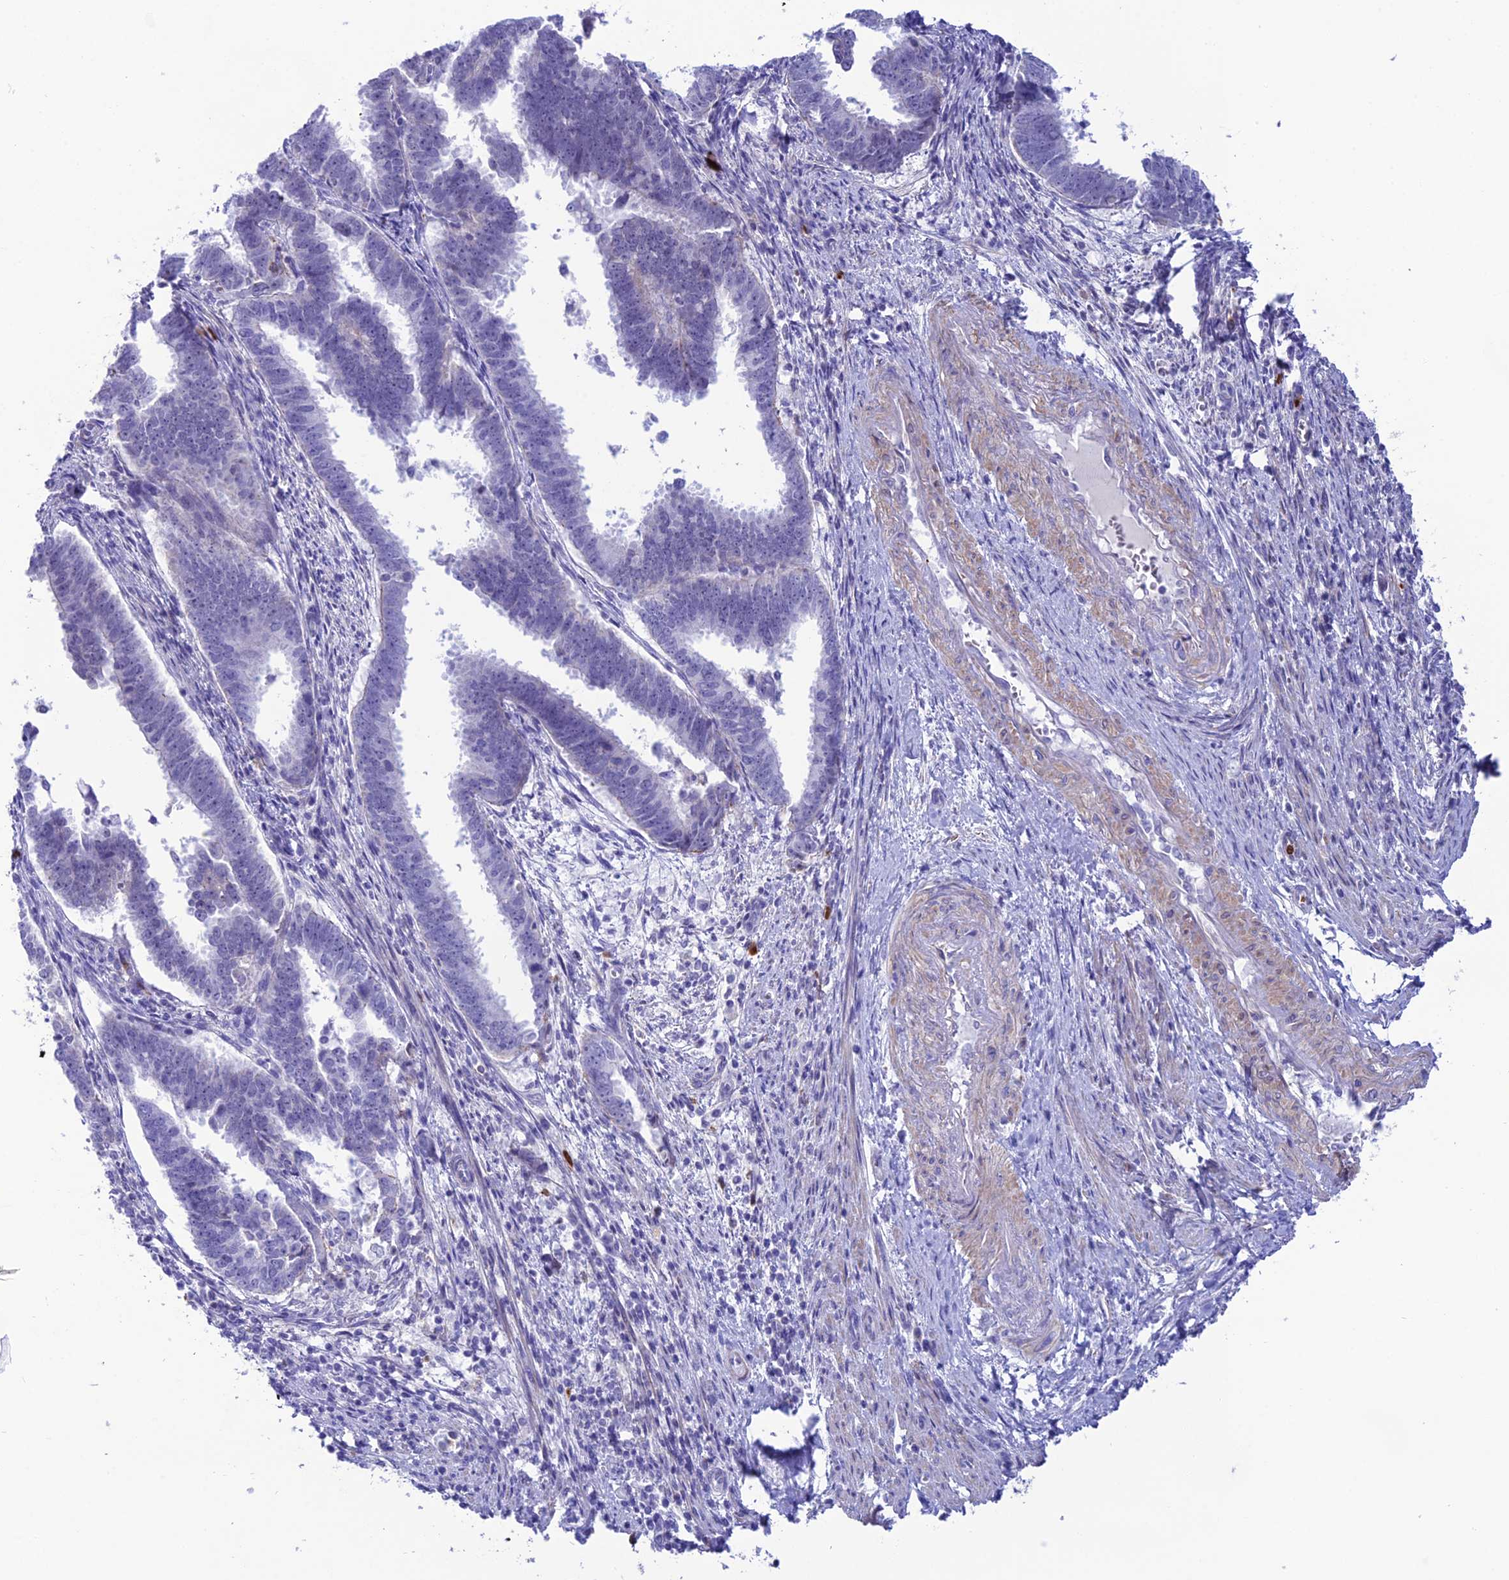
{"staining": {"intensity": "negative", "quantity": "none", "location": "none"}, "tissue": "endometrial cancer", "cell_type": "Tumor cells", "image_type": "cancer", "snomed": [{"axis": "morphology", "description": "Adenocarcinoma, NOS"}, {"axis": "topography", "description": "Endometrium"}], "caption": "Tumor cells show no significant protein positivity in endometrial cancer.", "gene": "COL6A6", "patient": {"sex": "female", "age": 75}}